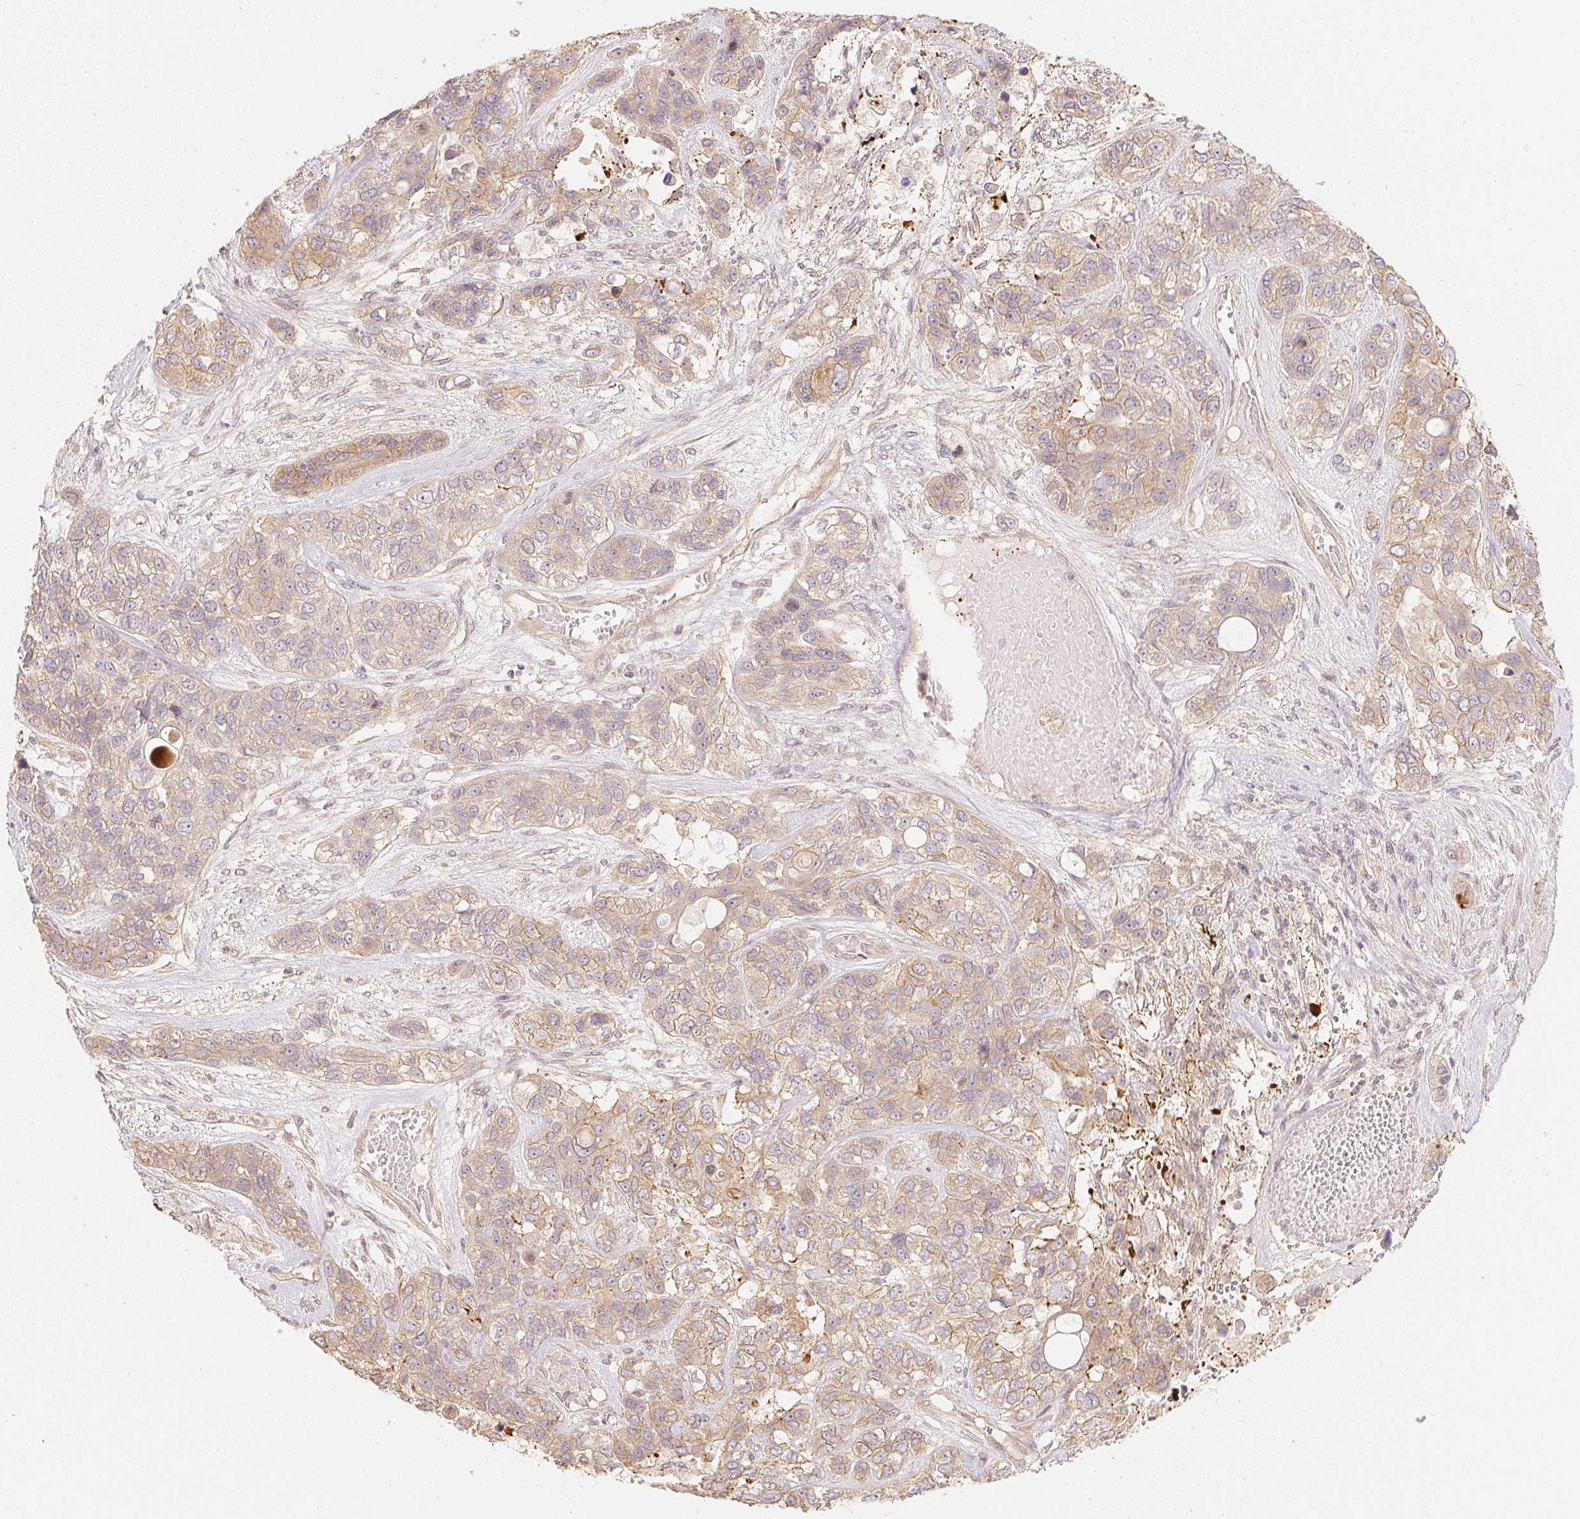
{"staining": {"intensity": "weak", "quantity": ">75%", "location": "cytoplasmic/membranous"}, "tissue": "lung cancer", "cell_type": "Tumor cells", "image_type": "cancer", "snomed": [{"axis": "morphology", "description": "Squamous cell carcinoma, NOS"}, {"axis": "topography", "description": "Lung"}], "caption": "Protein staining of lung squamous cell carcinoma tissue displays weak cytoplasmic/membranous positivity in approximately >75% of tumor cells.", "gene": "WDR54", "patient": {"sex": "female", "age": 70}}